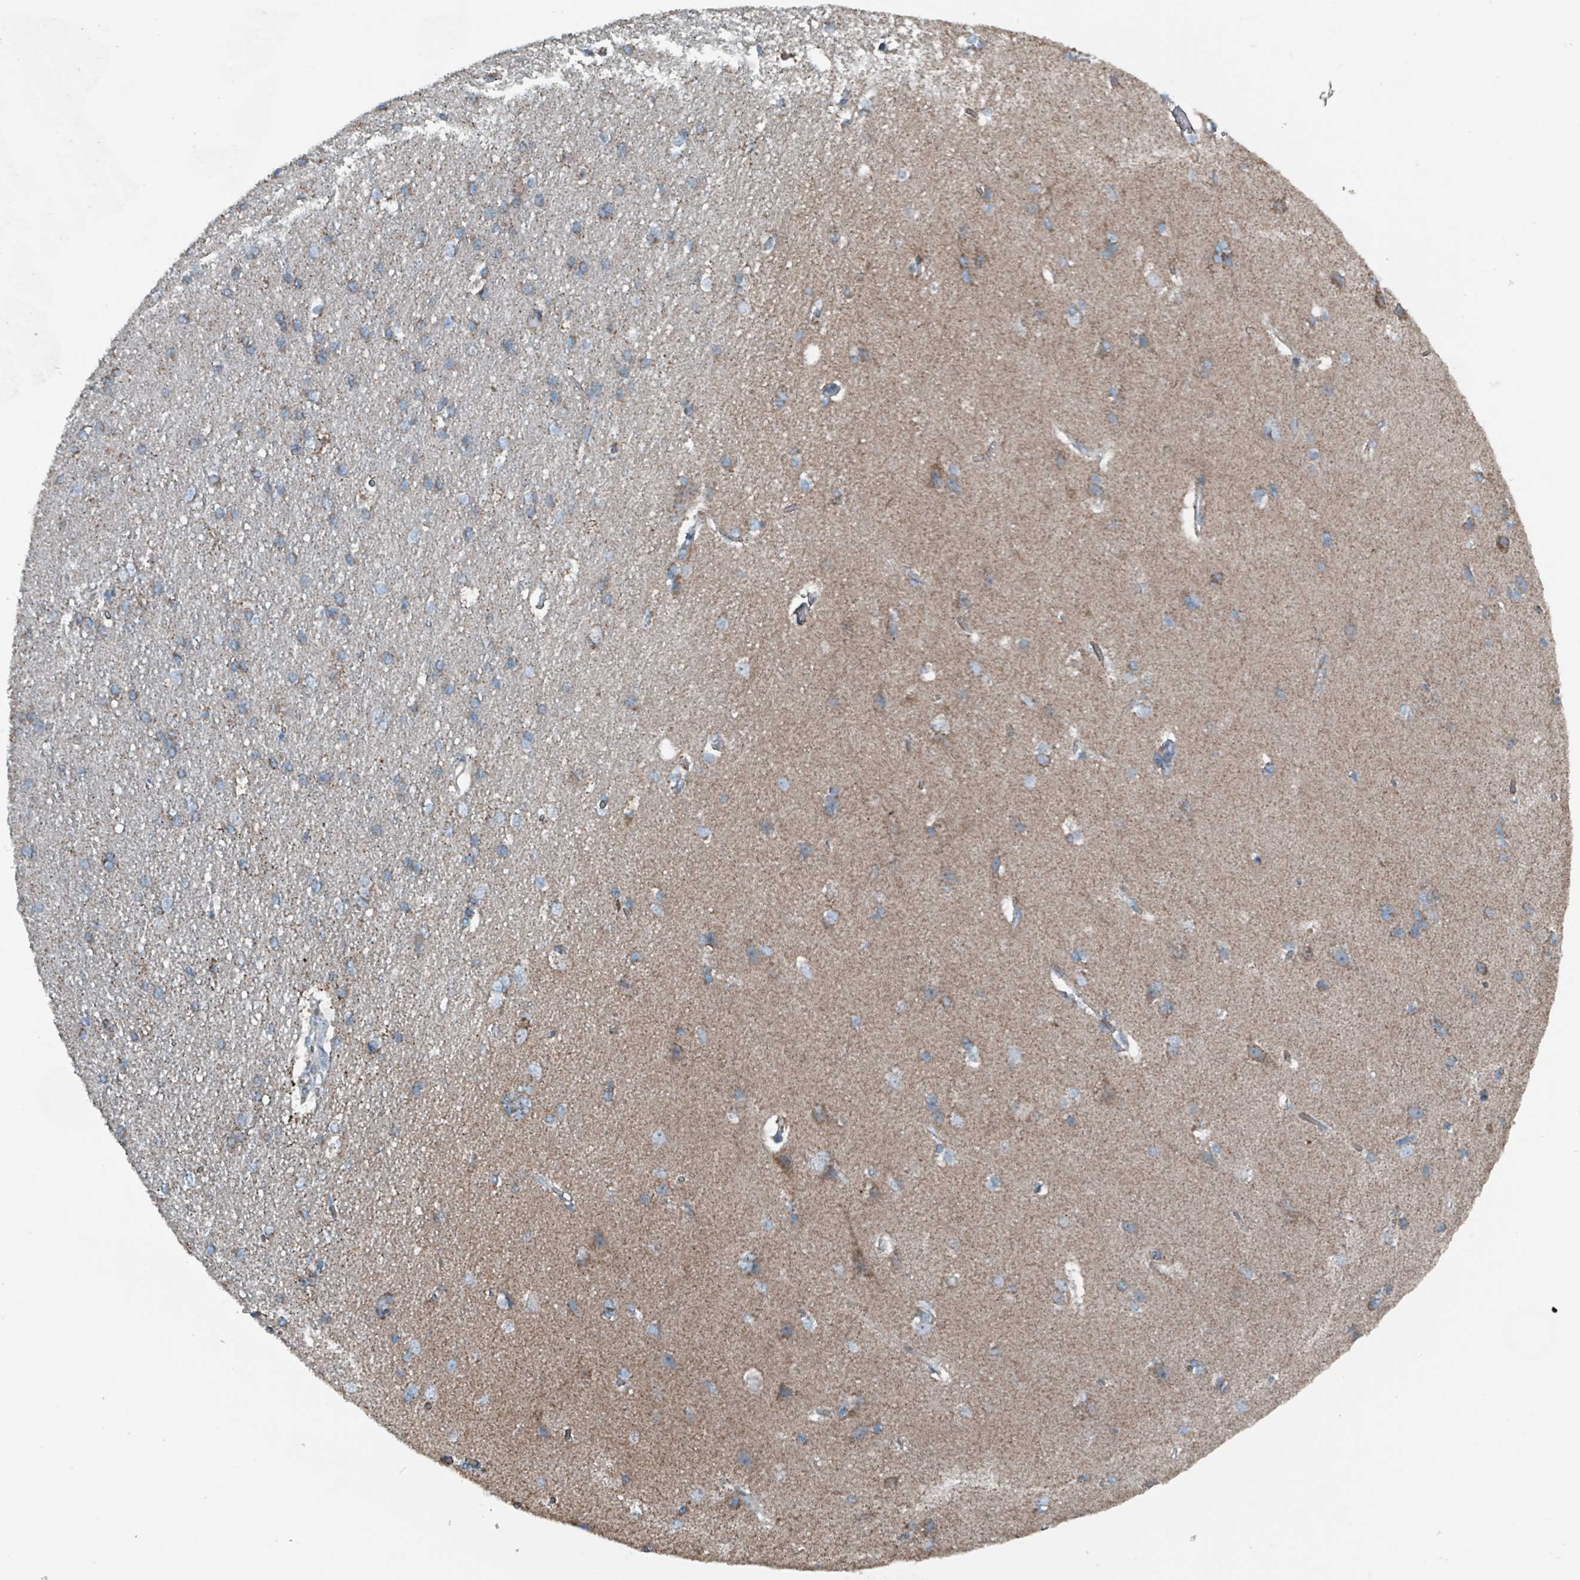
{"staining": {"intensity": "negative", "quantity": "none", "location": "none"}, "tissue": "cerebral cortex", "cell_type": "Endothelial cells", "image_type": "normal", "snomed": [{"axis": "morphology", "description": "Normal tissue, NOS"}, {"axis": "topography", "description": "Cerebral cortex"}], "caption": "The micrograph demonstrates no significant expression in endothelial cells of cerebral cortex.", "gene": "ABHD18", "patient": {"sex": "male", "age": 37}}